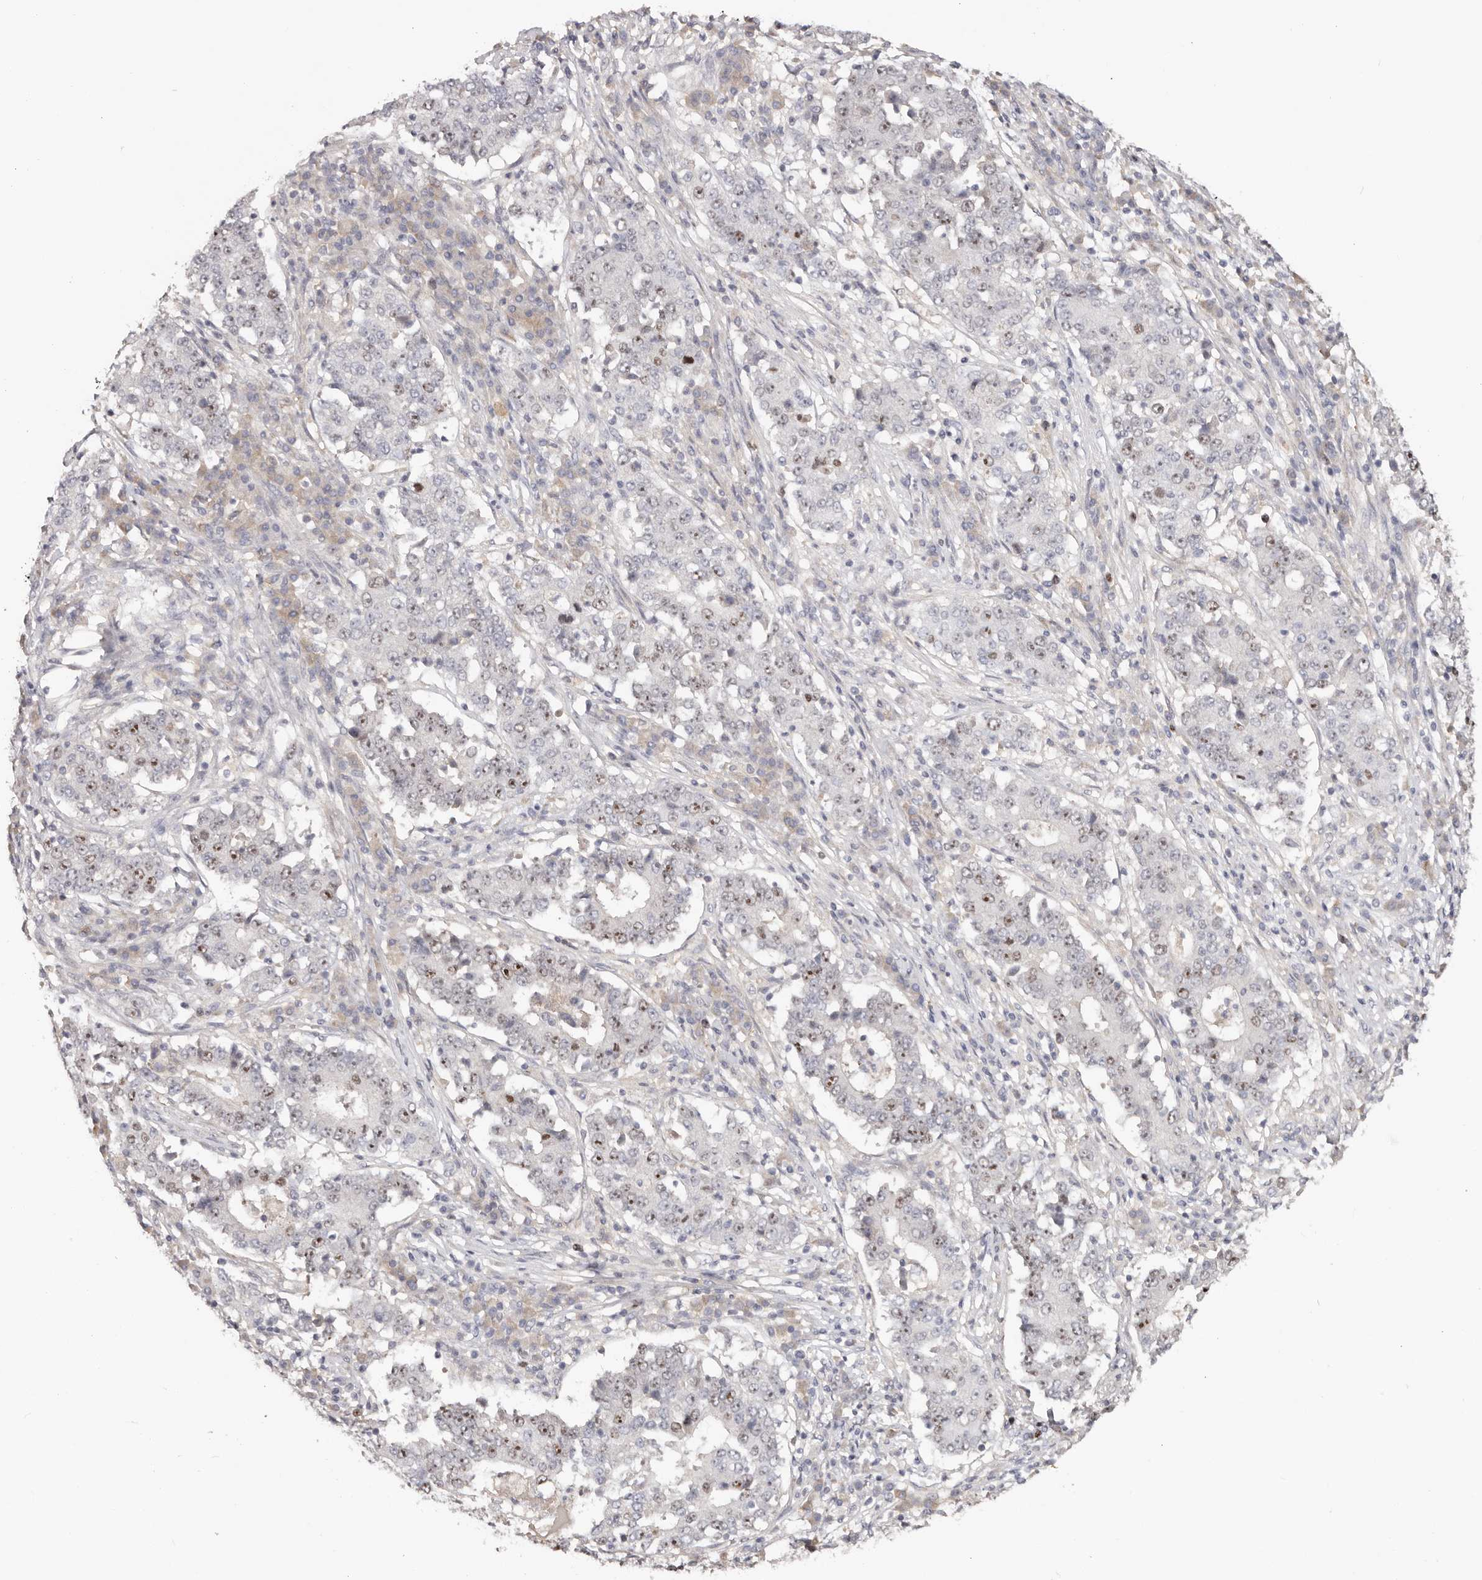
{"staining": {"intensity": "moderate", "quantity": "25%-75%", "location": "nuclear"}, "tissue": "stomach cancer", "cell_type": "Tumor cells", "image_type": "cancer", "snomed": [{"axis": "morphology", "description": "Adenocarcinoma, NOS"}, {"axis": "topography", "description": "Stomach"}], "caption": "Brown immunohistochemical staining in human stomach cancer (adenocarcinoma) exhibits moderate nuclear positivity in about 25%-75% of tumor cells. The protein is stained brown, and the nuclei are stained in blue (DAB IHC with brightfield microscopy, high magnification).", "gene": "CCDC190", "patient": {"sex": "male", "age": 59}}